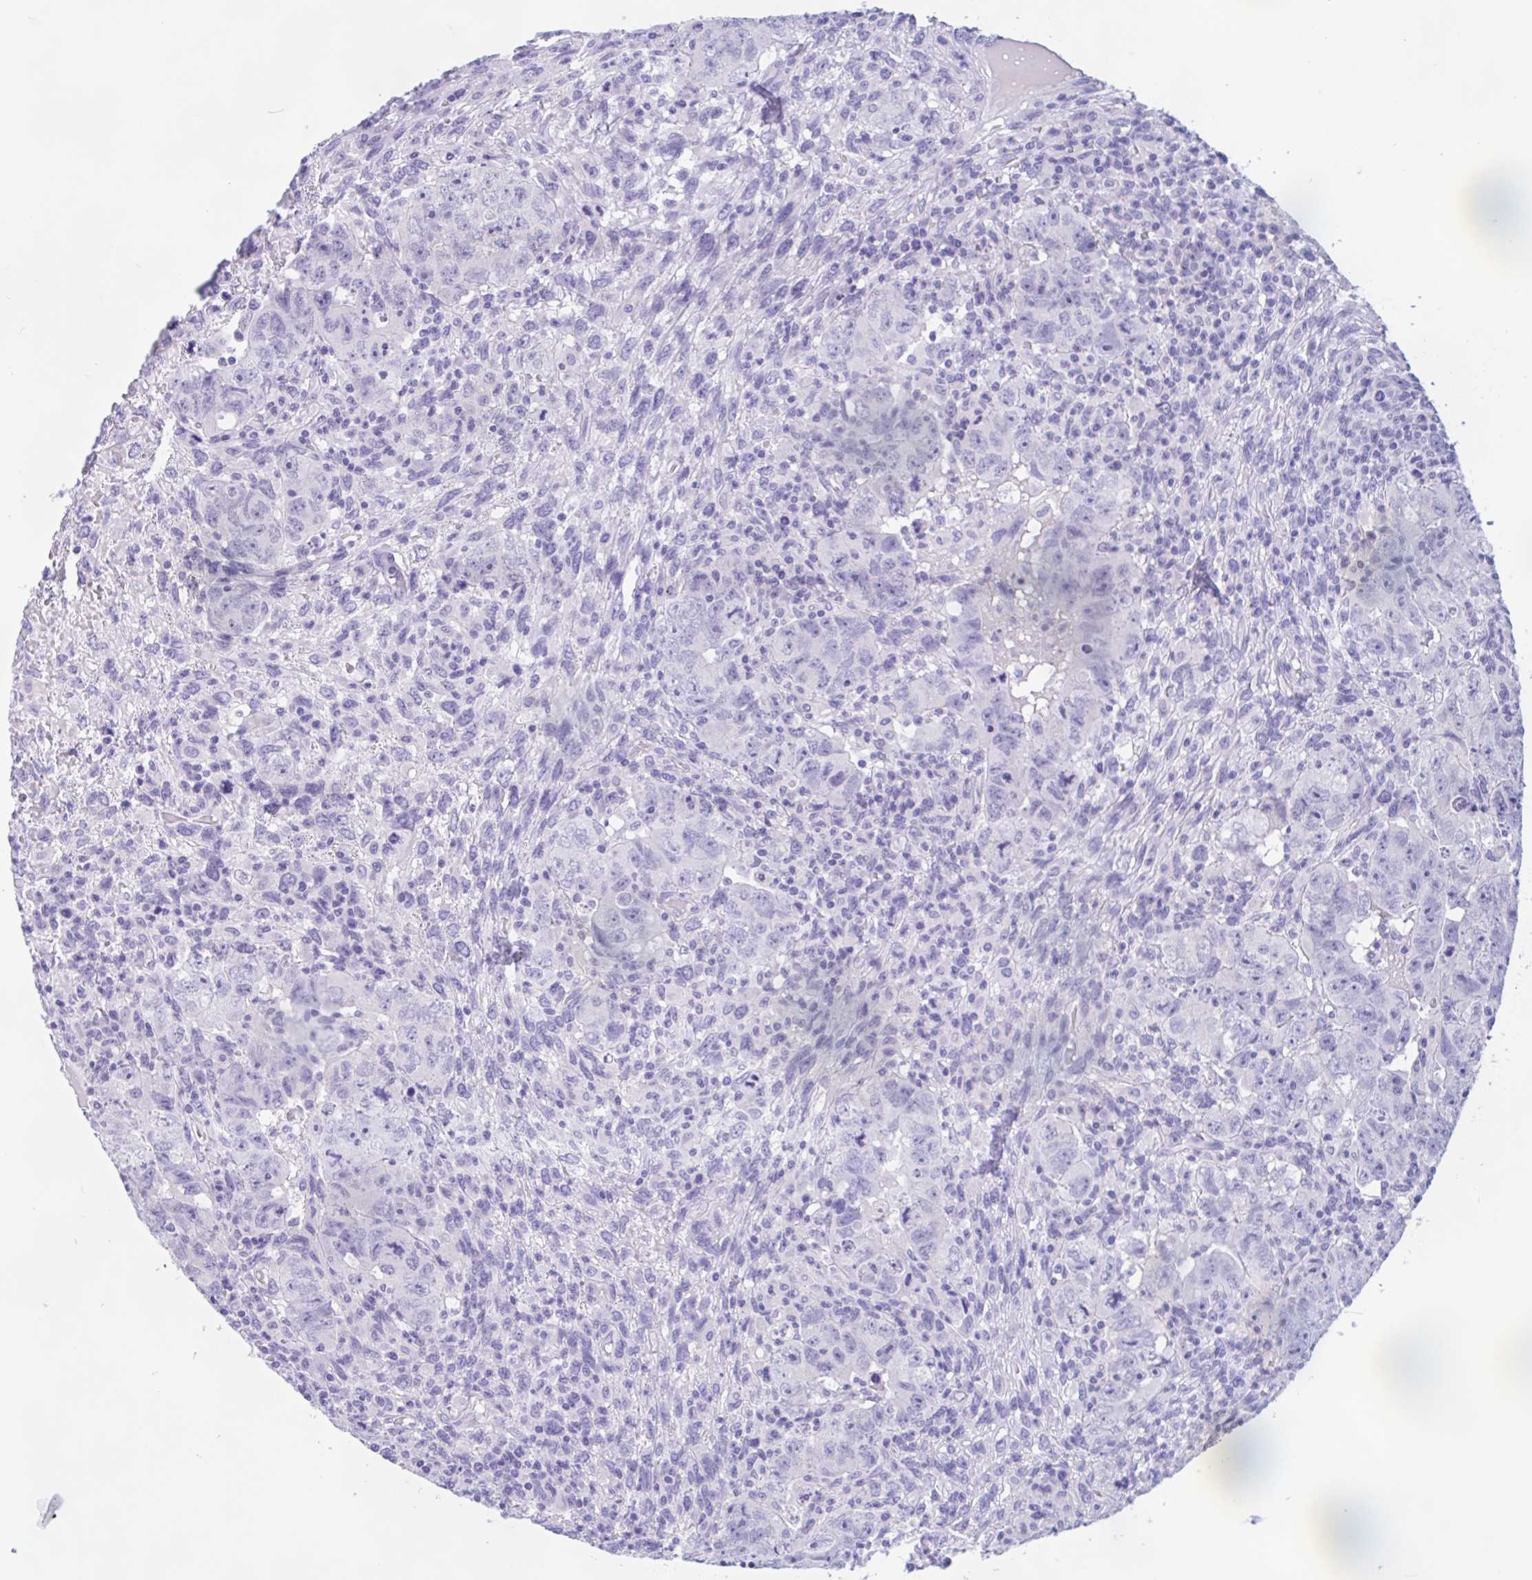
{"staining": {"intensity": "negative", "quantity": "none", "location": "none"}, "tissue": "testis cancer", "cell_type": "Tumor cells", "image_type": "cancer", "snomed": [{"axis": "morphology", "description": "Carcinoma, Embryonal, NOS"}, {"axis": "topography", "description": "Testis"}], "caption": "Protein analysis of testis embryonal carcinoma demonstrates no significant expression in tumor cells.", "gene": "ZNF319", "patient": {"sex": "male", "age": 24}}